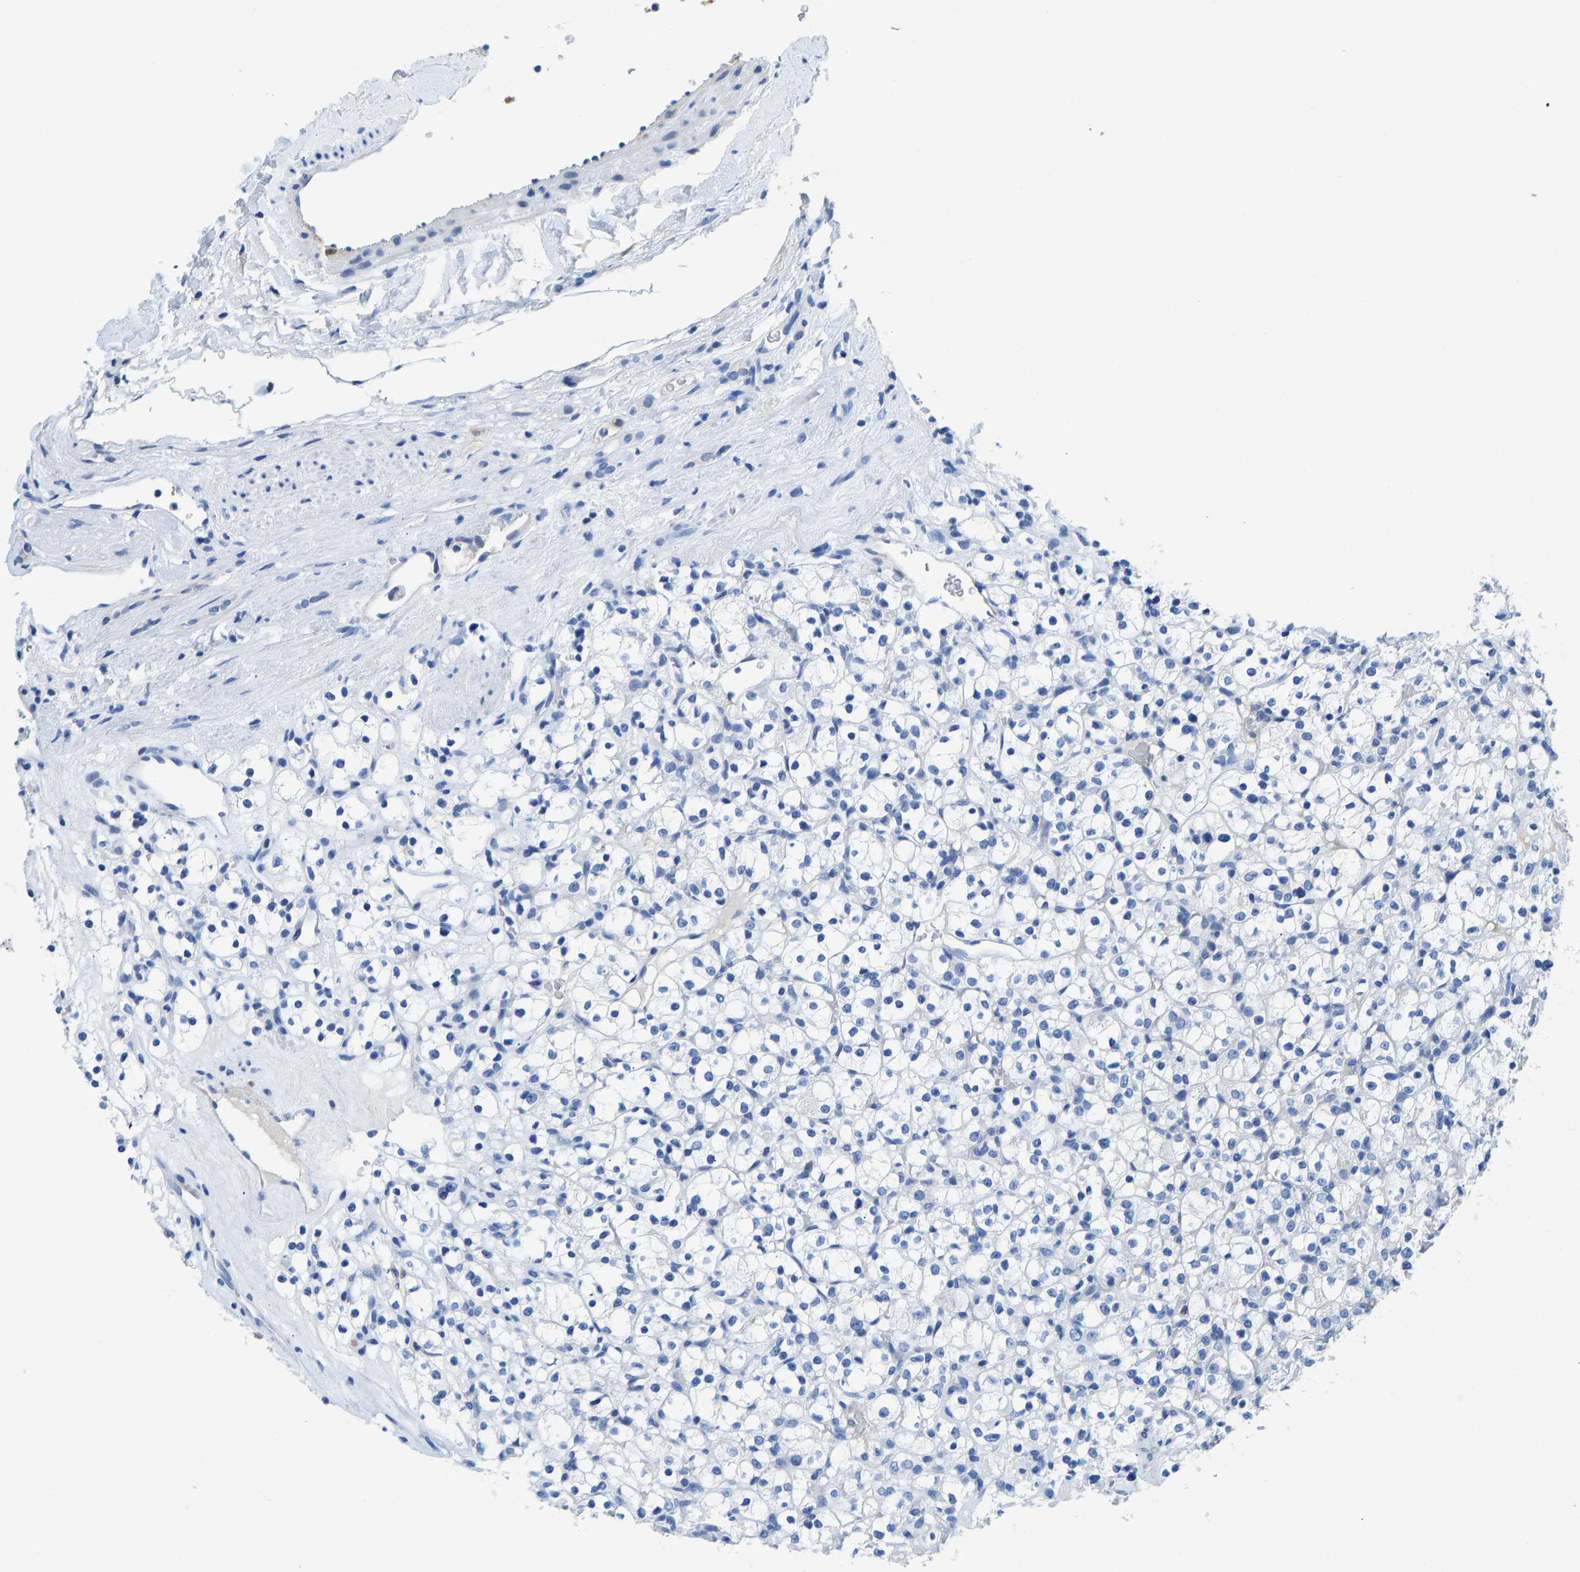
{"staining": {"intensity": "negative", "quantity": "none", "location": "none"}, "tissue": "renal cancer", "cell_type": "Tumor cells", "image_type": "cancer", "snomed": [{"axis": "morphology", "description": "Normal tissue, NOS"}, {"axis": "morphology", "description": "Adenocarcinoma, NOS"}, {"axis": "topography", "description": "Kidney"}], "caption": "Tumor cells are negative for brown protein staining in renal cancer (adenocarcinoma). (Immunohistochemistry, brightfield microscopy, high magnification).", "gene": "NKAIN3", "patient": {"sex": "female", "age": 72}}